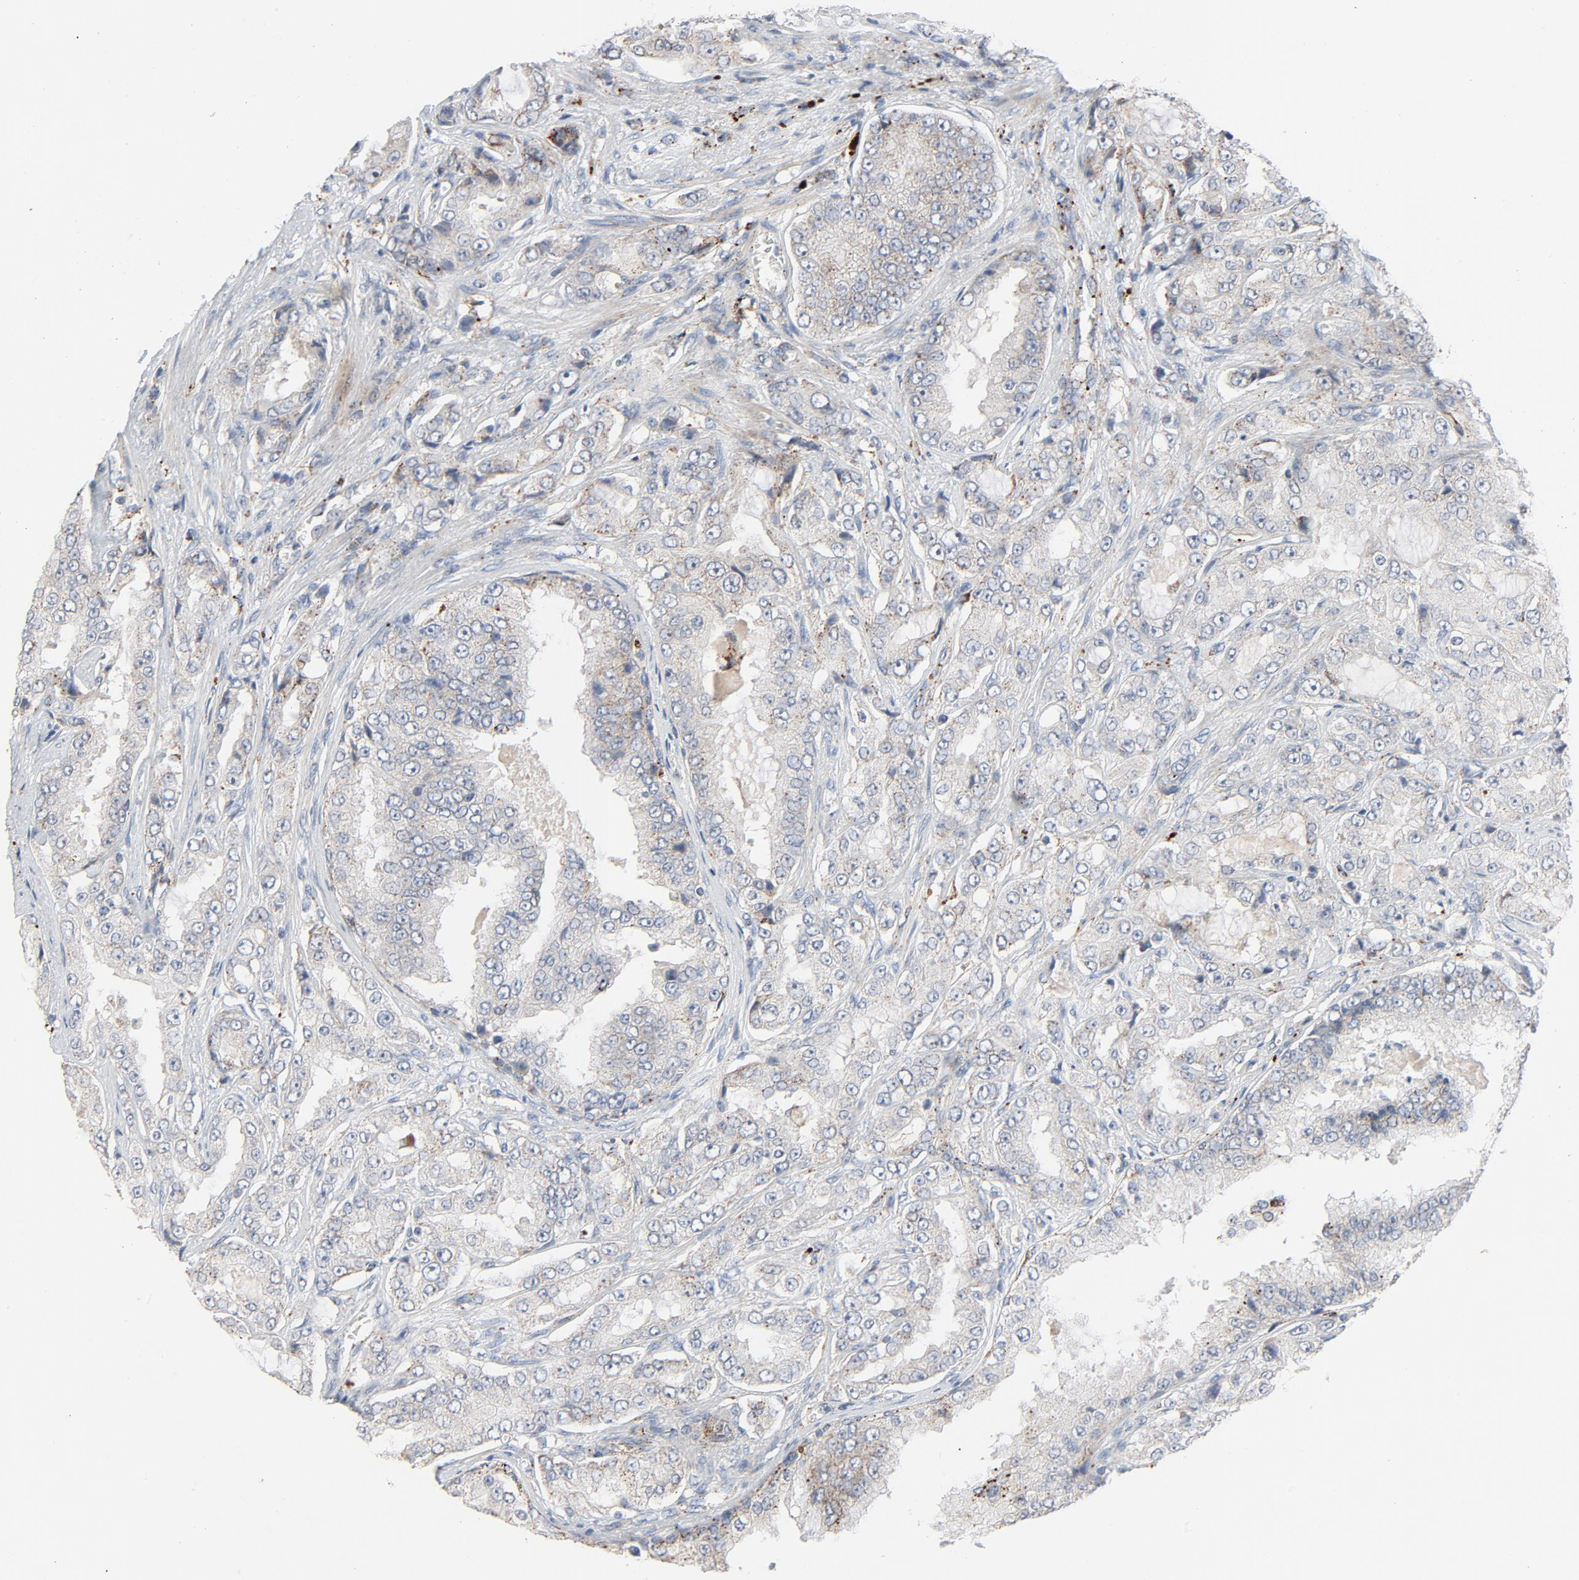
{"staining": {"intensity": "moderate", "quantity": "25%-75%", "location": "cytoplasmic/membranous"}, "tissue": "prostate cancer", "cell_type": "Tumor cells", "image_type": "cancer", "snomed": [{"axis": "morphology", "description": "Adenocarcinoma, Medium grade"}, {"axis": "topography", "description": "Prostate"}], "caption": "Prostate cancer stained with a brown dye displays moderate cytoplasmic/membranous positive expression in approximately 25%-75% of tumor cells.", "gene": "AKT2", "patient": {"sex": "male", "age": 60}}